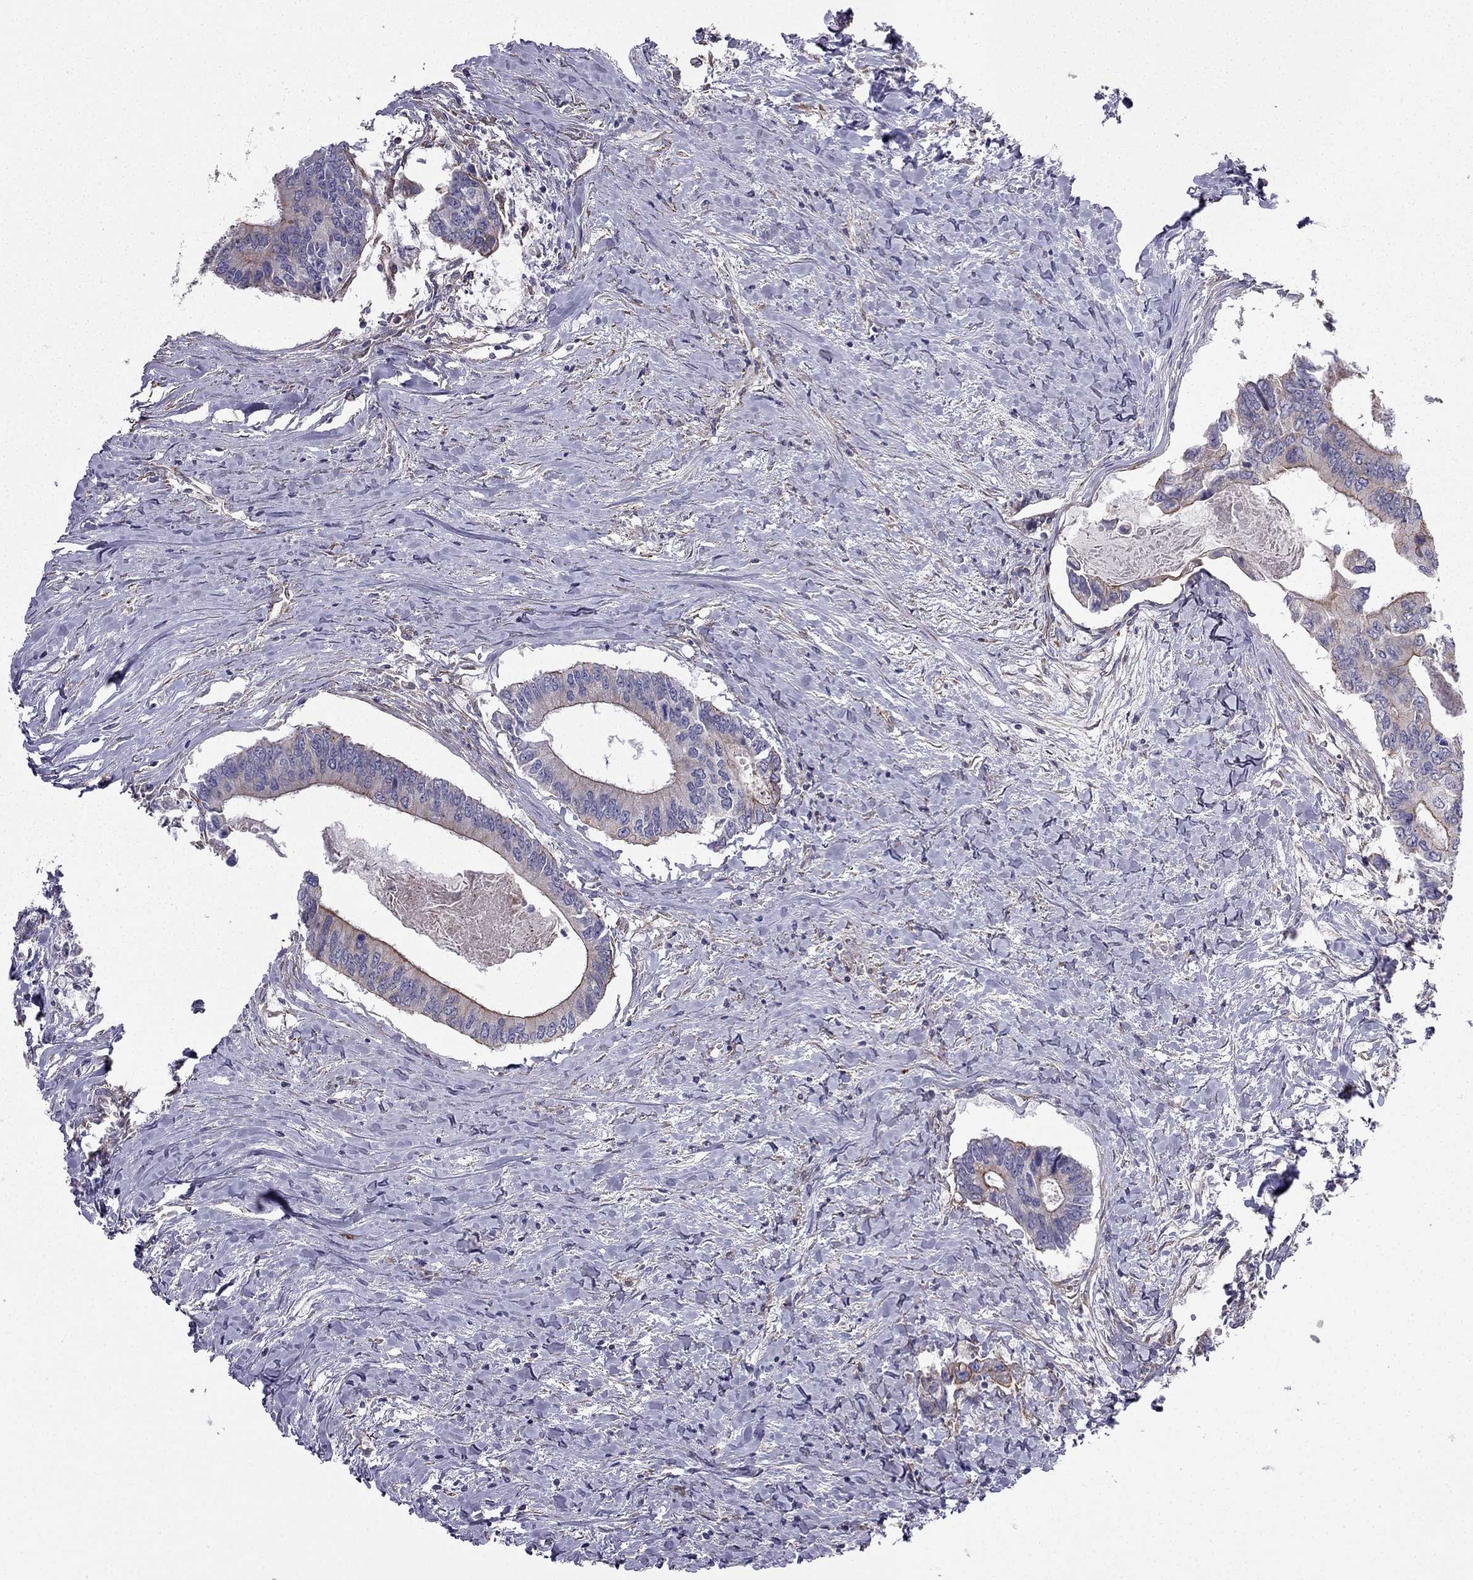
{"staining": {"intensity": "moderate", "quantity": "25%-75%", "location": "cytoplasmic/membranous"}, "tissue": "colorectal cancer", "cell_type": "Tumor cells", "image_type": "cancer", "snomed": [{"axis": "morphology", "description": "Adenocarcinoma, NOS"}, {"axis": "topography", "description": "Colon"}], "caption": "A brown stain labels moderate cytoplasmic/membranous expression of a protein in colorectal cancer (adenocarcinoma) tumor cells. (IHC, brightfield microscopy, high magnification).", "gene": "ENOX1", "patient": {"sex": "male", "age": 53}}